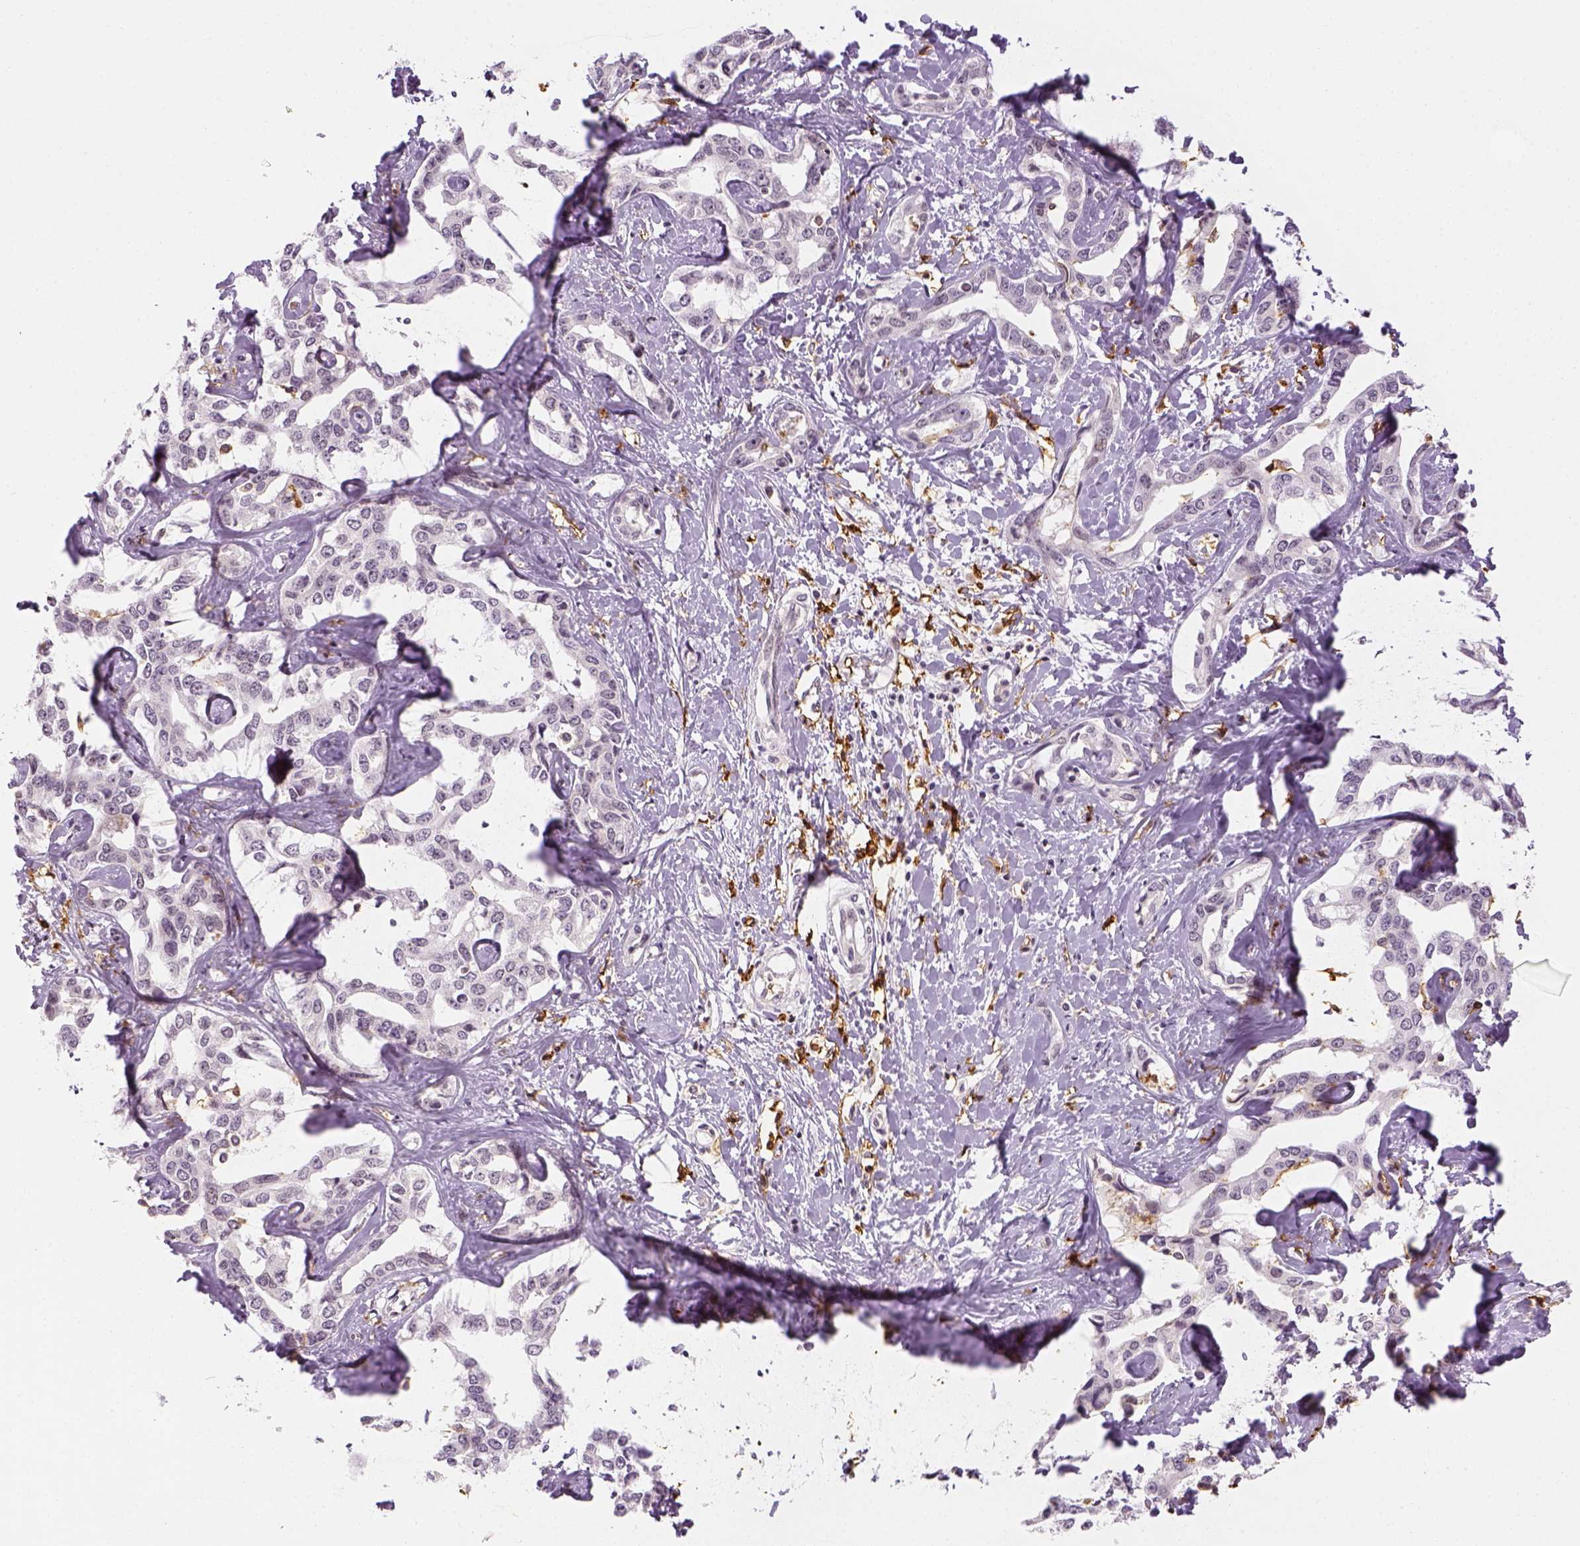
{"staining": {"intensity": "negative", "quantity": "none", "location": "none"}, "tissue": "liver cancer", "cell_type": "Tumor cells", "image_type": "cancer", "snomed": [{"axis": "morphology", "description": "Cholangiocarcinoma"}, {"axis": "topography", "description": "Liver"}], "caption": "High power microscopy histopathology image of an immunohistochemistry (IHC) micrograph of liver cancer (cholangiocarcinoma), revealing no significant expression in tumor cells. (DAB immunohistochemistry with hematoxylin counter stain).", "gene": "CD14", "patient": {"sex": "male", "age": 59}}